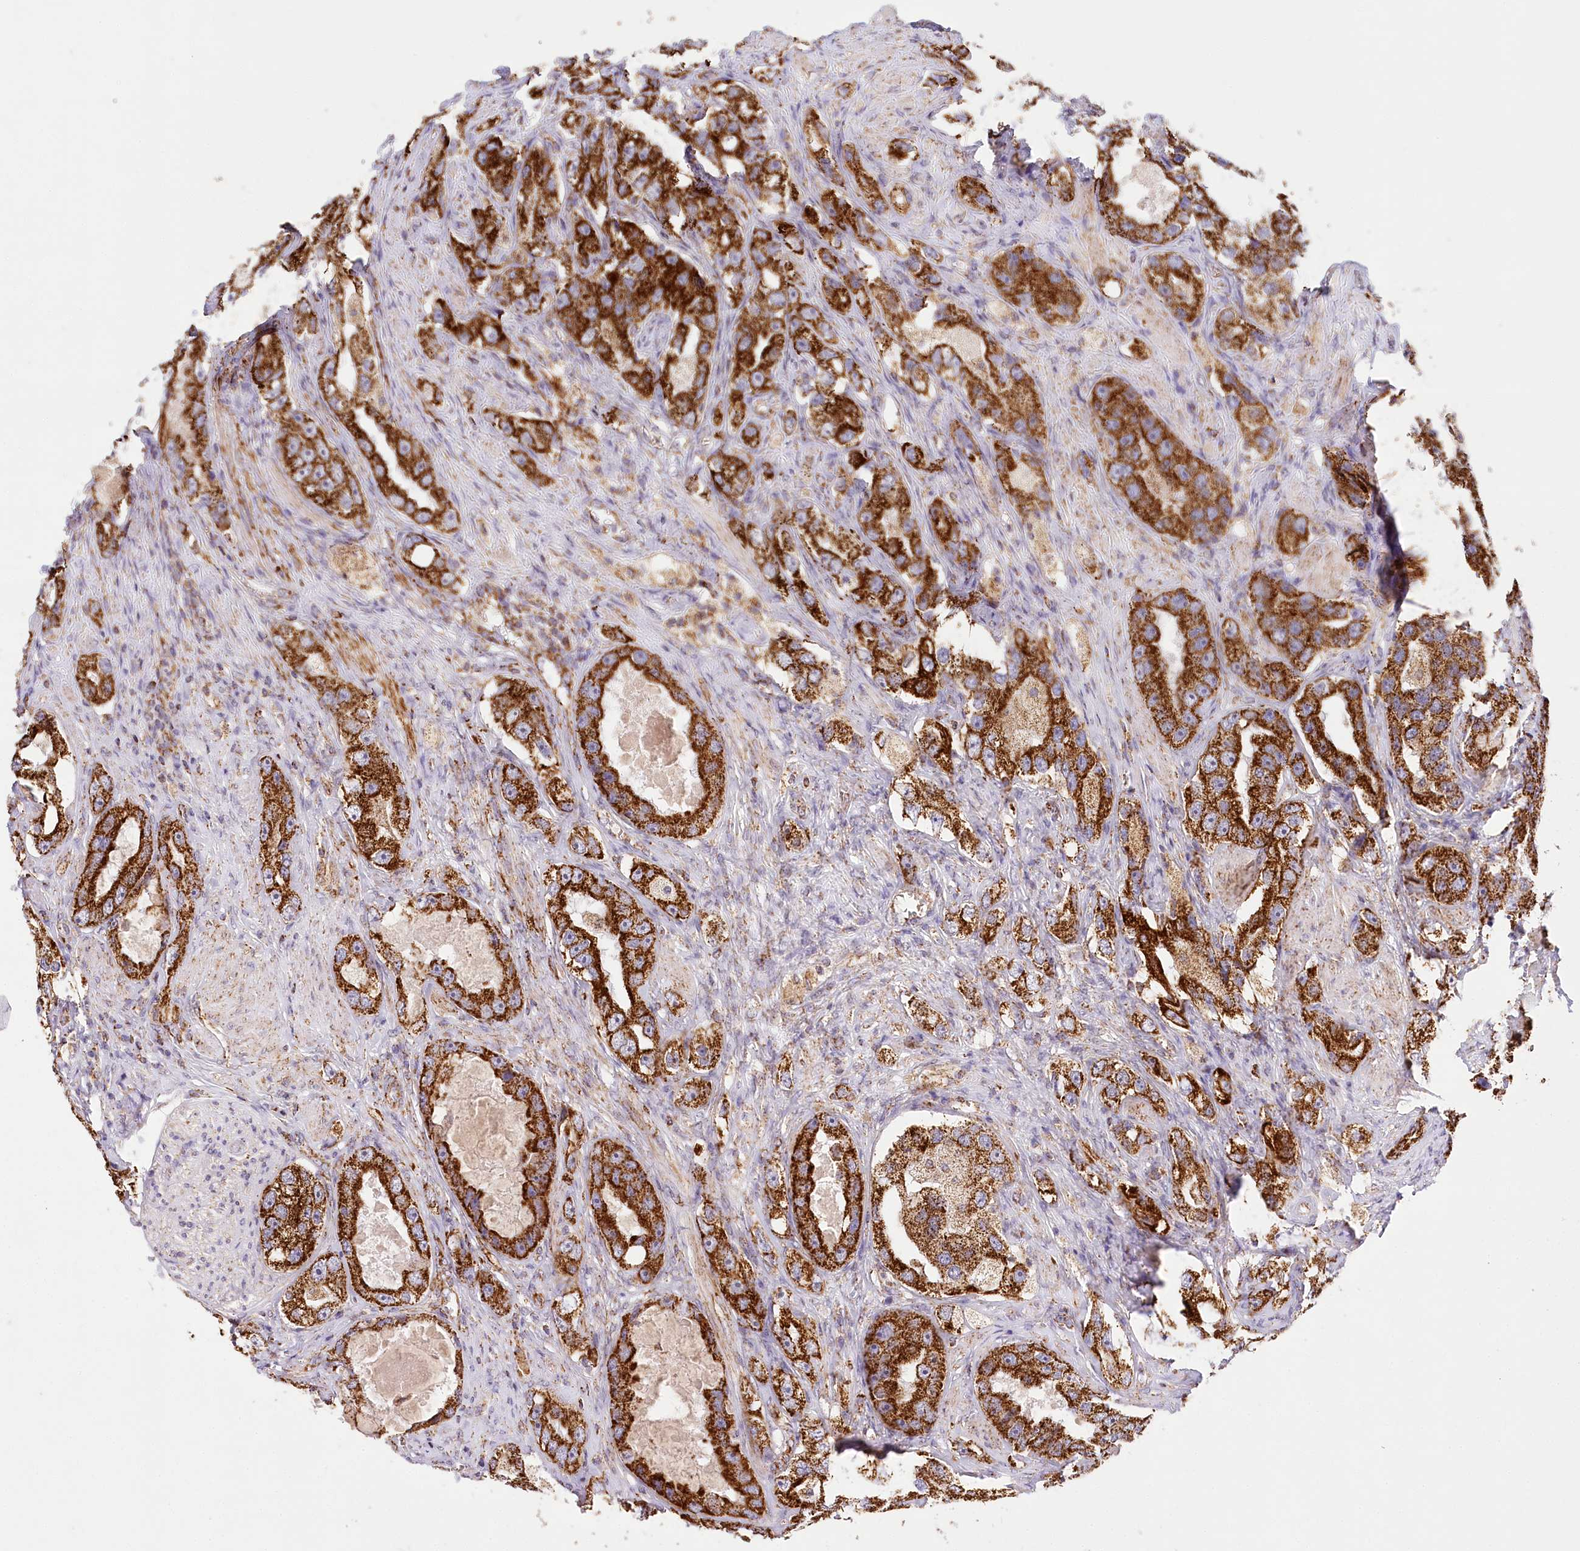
{"staining": {"intensity": "strong", "quantity": ">75%", "location": "cytoplasmic/membranous"}, "tissue": "prostate cancer", "cell_type": "Tumor cells", "image_type": "cancer", "snomed": [{"axis": "morphology", "description": "Adenocarcinoma, High grade"}, {"axis": "topography", "description": "Prostate"}], "caption": "A micrograph of human prostate cancer stained for a protein shows strong cytoplasmic/membranous brown staining in tumor cells.", "gene": "LSS", "patient": {"sex": "male", "age": 63}}